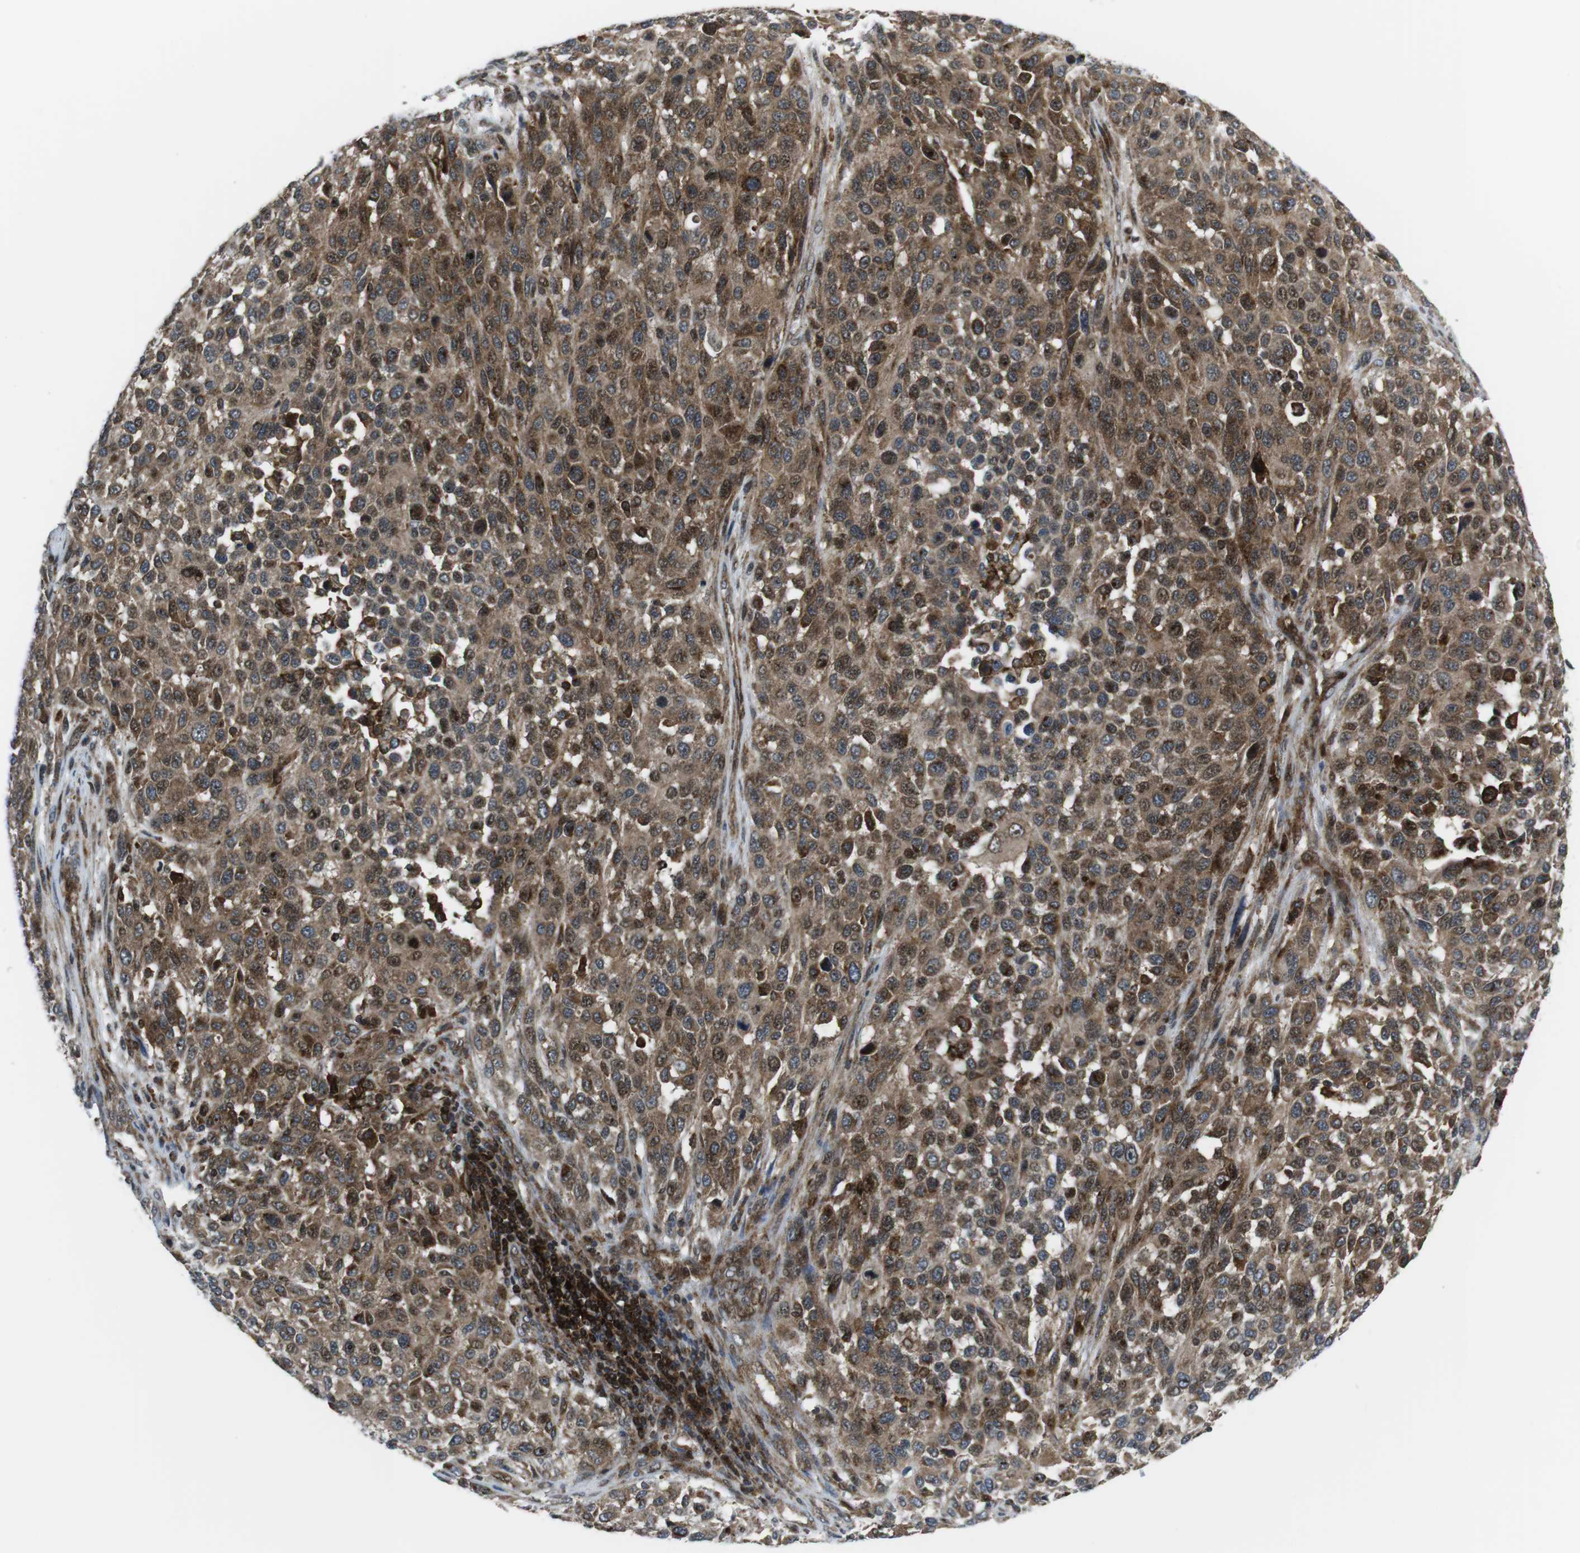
{"staining": {"intensity": "moderate", "quantity": "25%-75%", "location": "cytoplasmic/membranous,nuclear"}, "tissue": "melanoma", "cell_type": "Tumor cells", "image_type": "cancer", "snomed": [{"axis": "morphology", "description": "Malignant melanoma, Metastatic site"}, {"axis": "topography", "description": "Lymph node"}], "caption": "DAB (3,3'-diaminobenzidine) immunohistochemical staining of malignant melanoma (metastatic site) shows moderate cytoplasmic/membranous and nuclear protein positivity in approximately 25%-75% of tumor cells.", "gene": "CUL7", "patient": {"sex": "male", "age": 61}}